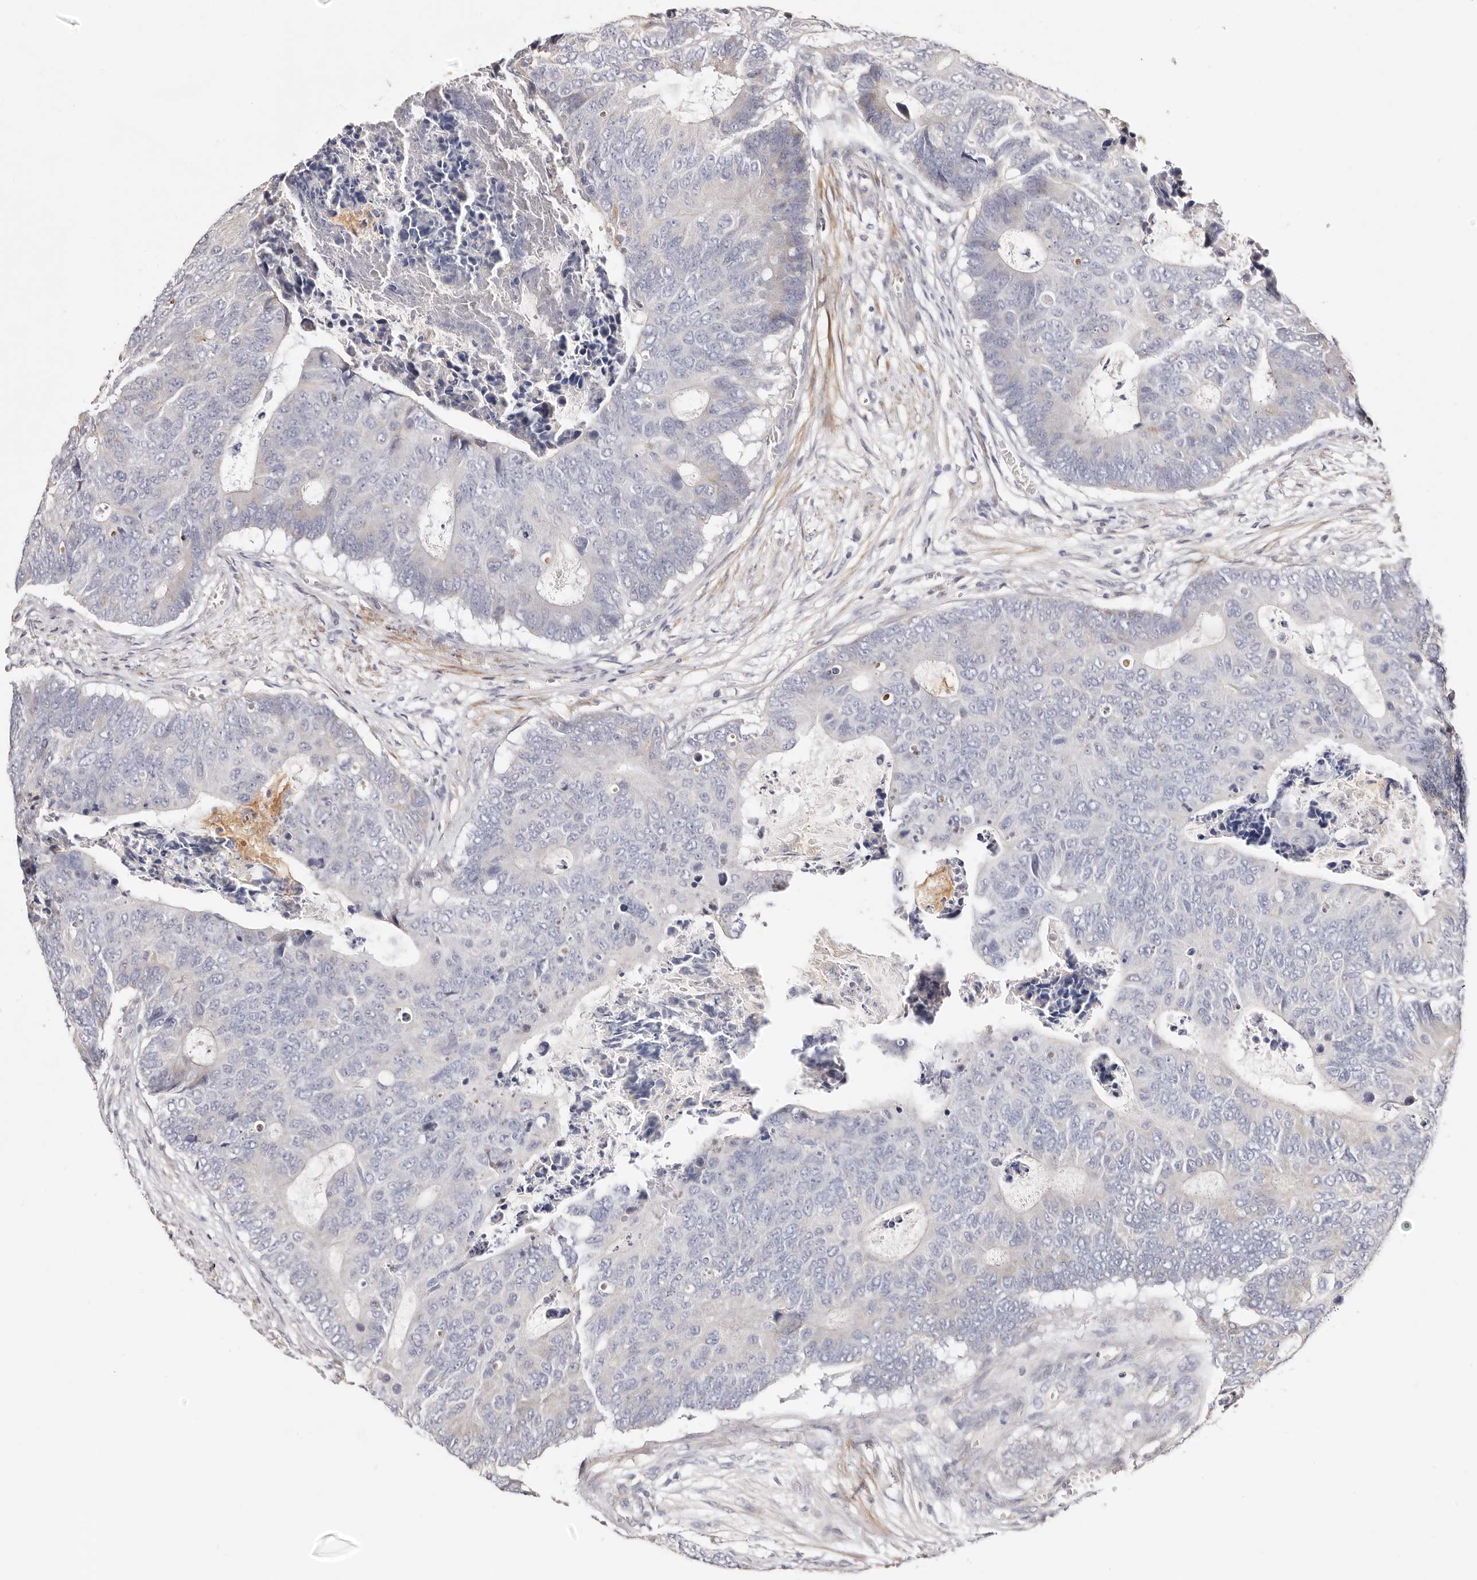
{"staining": {"intensity": "negative", "quantity": "none", "location": "none"}, "tissue": "colorectal cancer", "cell_type": "Tumor cells", "image_type": "cancer", "snomed": [{"axis": "morphology", "description": "Adenocarcinoma, NOS"}, {"axis": "topography", "description": "Colon"}], "caption": "There is no significant expression in tumor cells of colorectal cancer.", "gene": "MAPK1", "patient": {"sex": "male", "age": 87}}